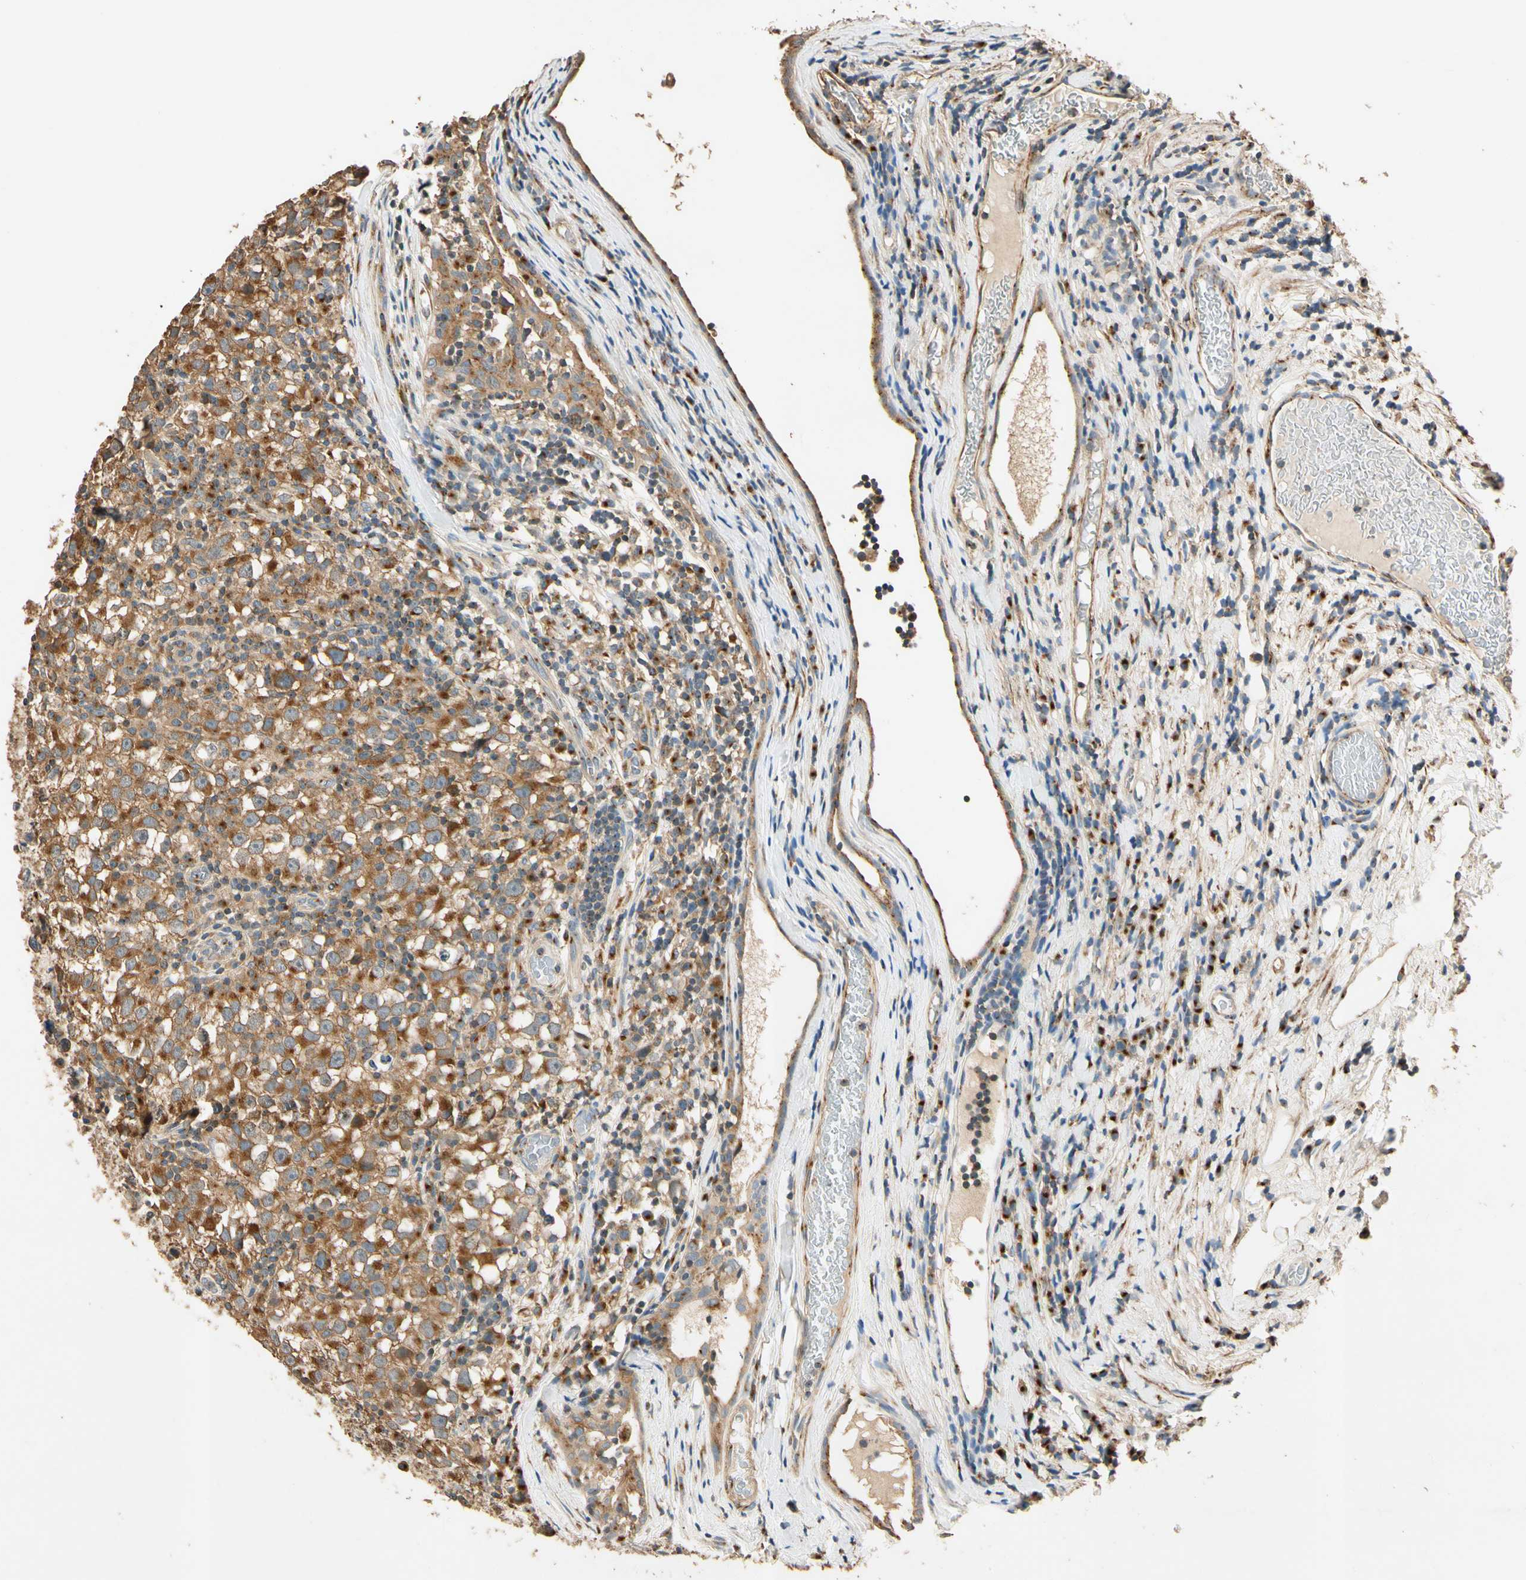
{"staining": {"intensity": "strong", "quantity": ">75%", "location": "cytoplasmic/membranous"}, "tissue": "testis cancer", "cell_type": "Tumor cells", "image_type": "cancer", "snomed": [{"axis": "morphology", "description": "Seminoma, NOS"}, {"axis": "topography", "description": "Testis"}], "caption": "This is a micrograph of immunohistochemistry staining of testis cancer (seminoma), which shows strong expression in the cytoplasmic/membranous of tumor cells.", "gene": "AKAP9", "patient": {"sex": "male", "age": 65}}